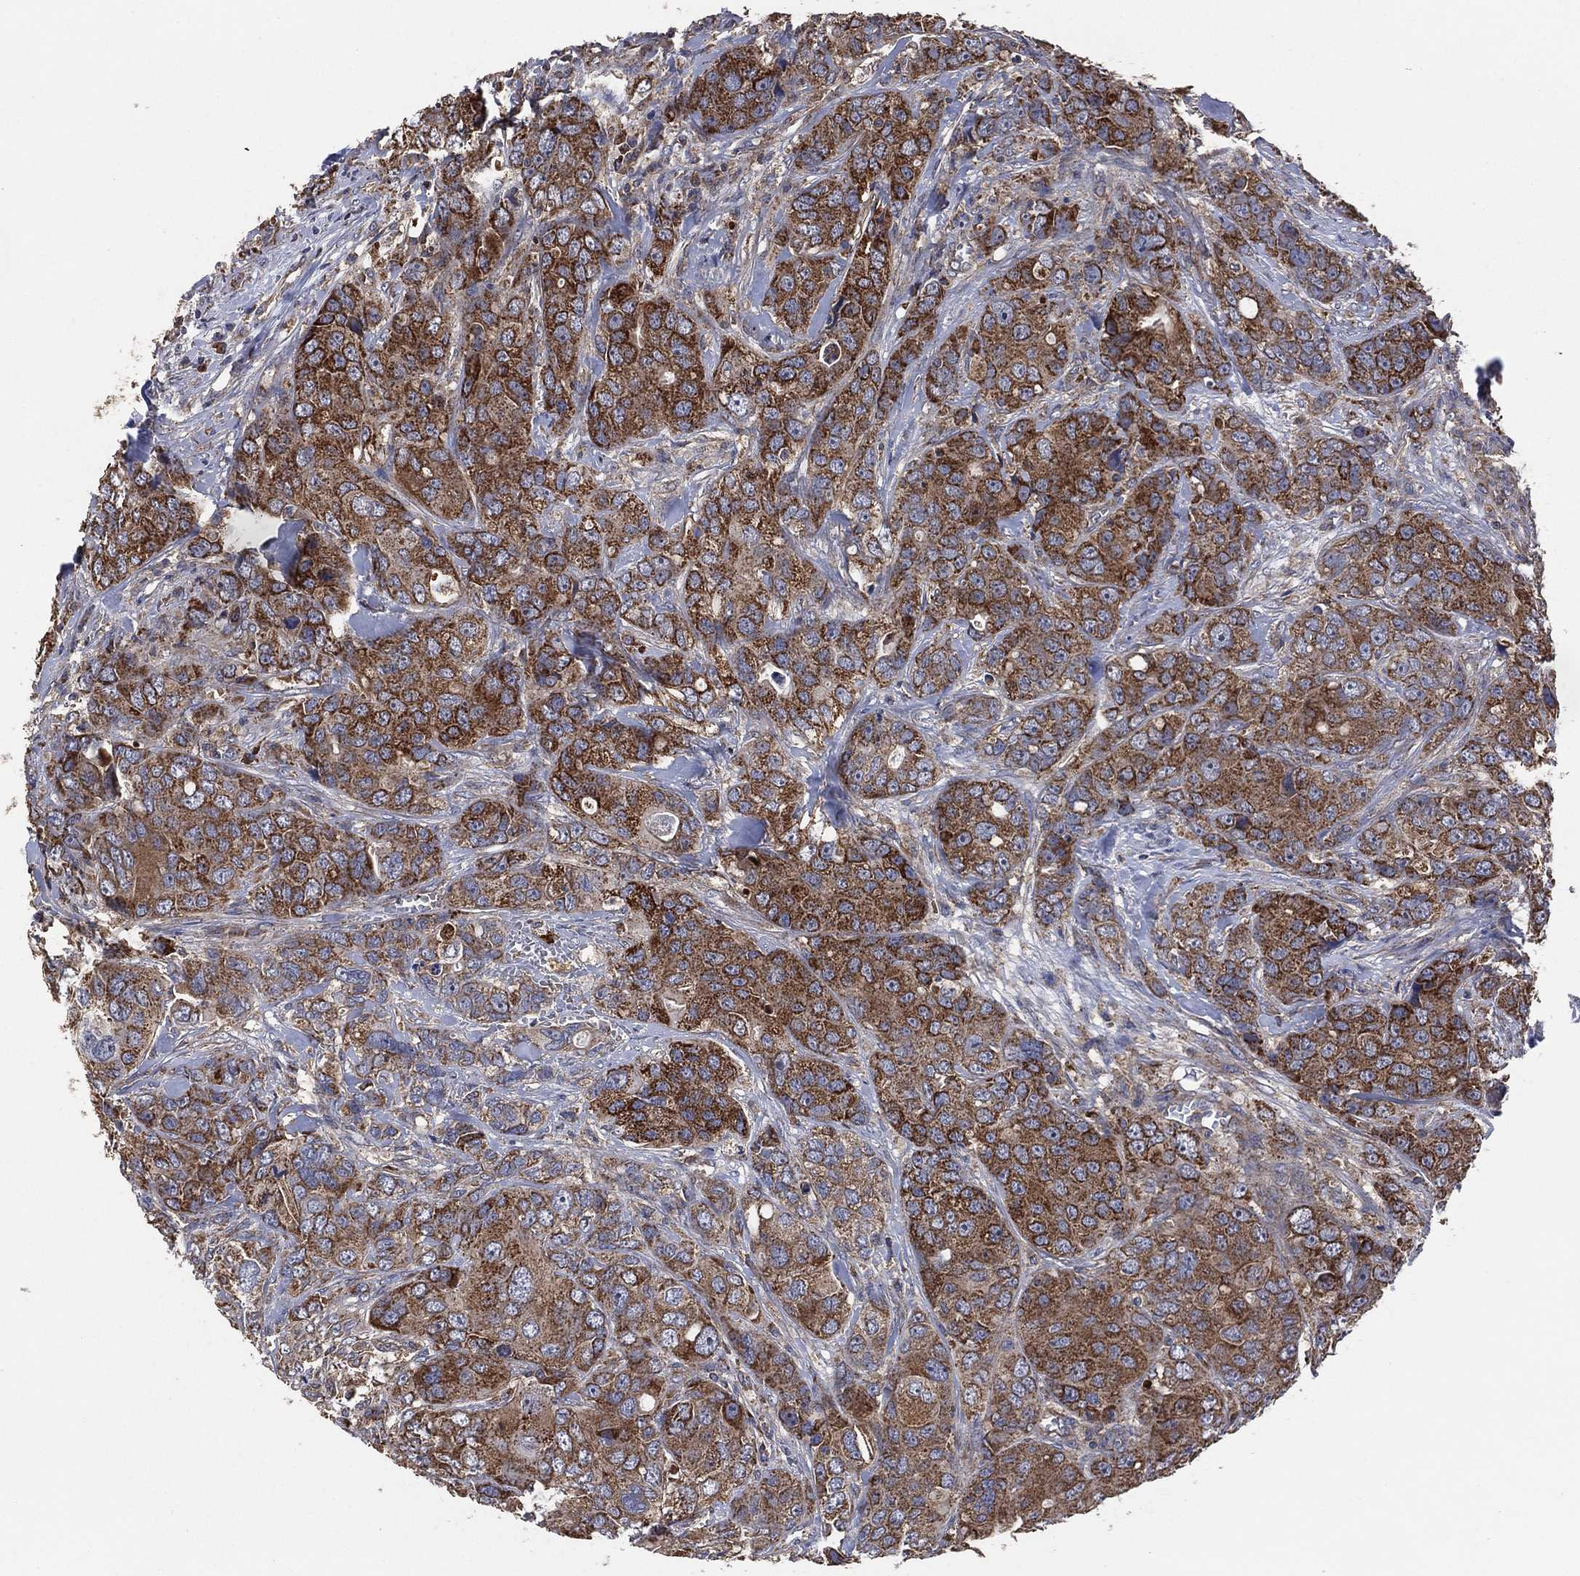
{"staining": {"intensity": "moderate", "quantity": ">75%", "location": "cytoplasmic/membranous"}, "tissue": "breast cancer", "cell_type": "Tumor cells", "image_type": "cancer", "snomed": [{"axis": "morphology", "description": "Duct carcinoma"}, {"axis": "topography", "description": "Breast"}], "caption": "Brown immunohistochemical staining in human breast invasive ductal carcinoma shows moderate cytoplasmic/membranous positivity in about >75% of tumor cells. The staining was performed using DAB, with brown indicating positive protein expression. Nuclei are stained blue with hematoxylin.", "gene": "LIMD1", "patient": {"sex": "female", "age": 43}}